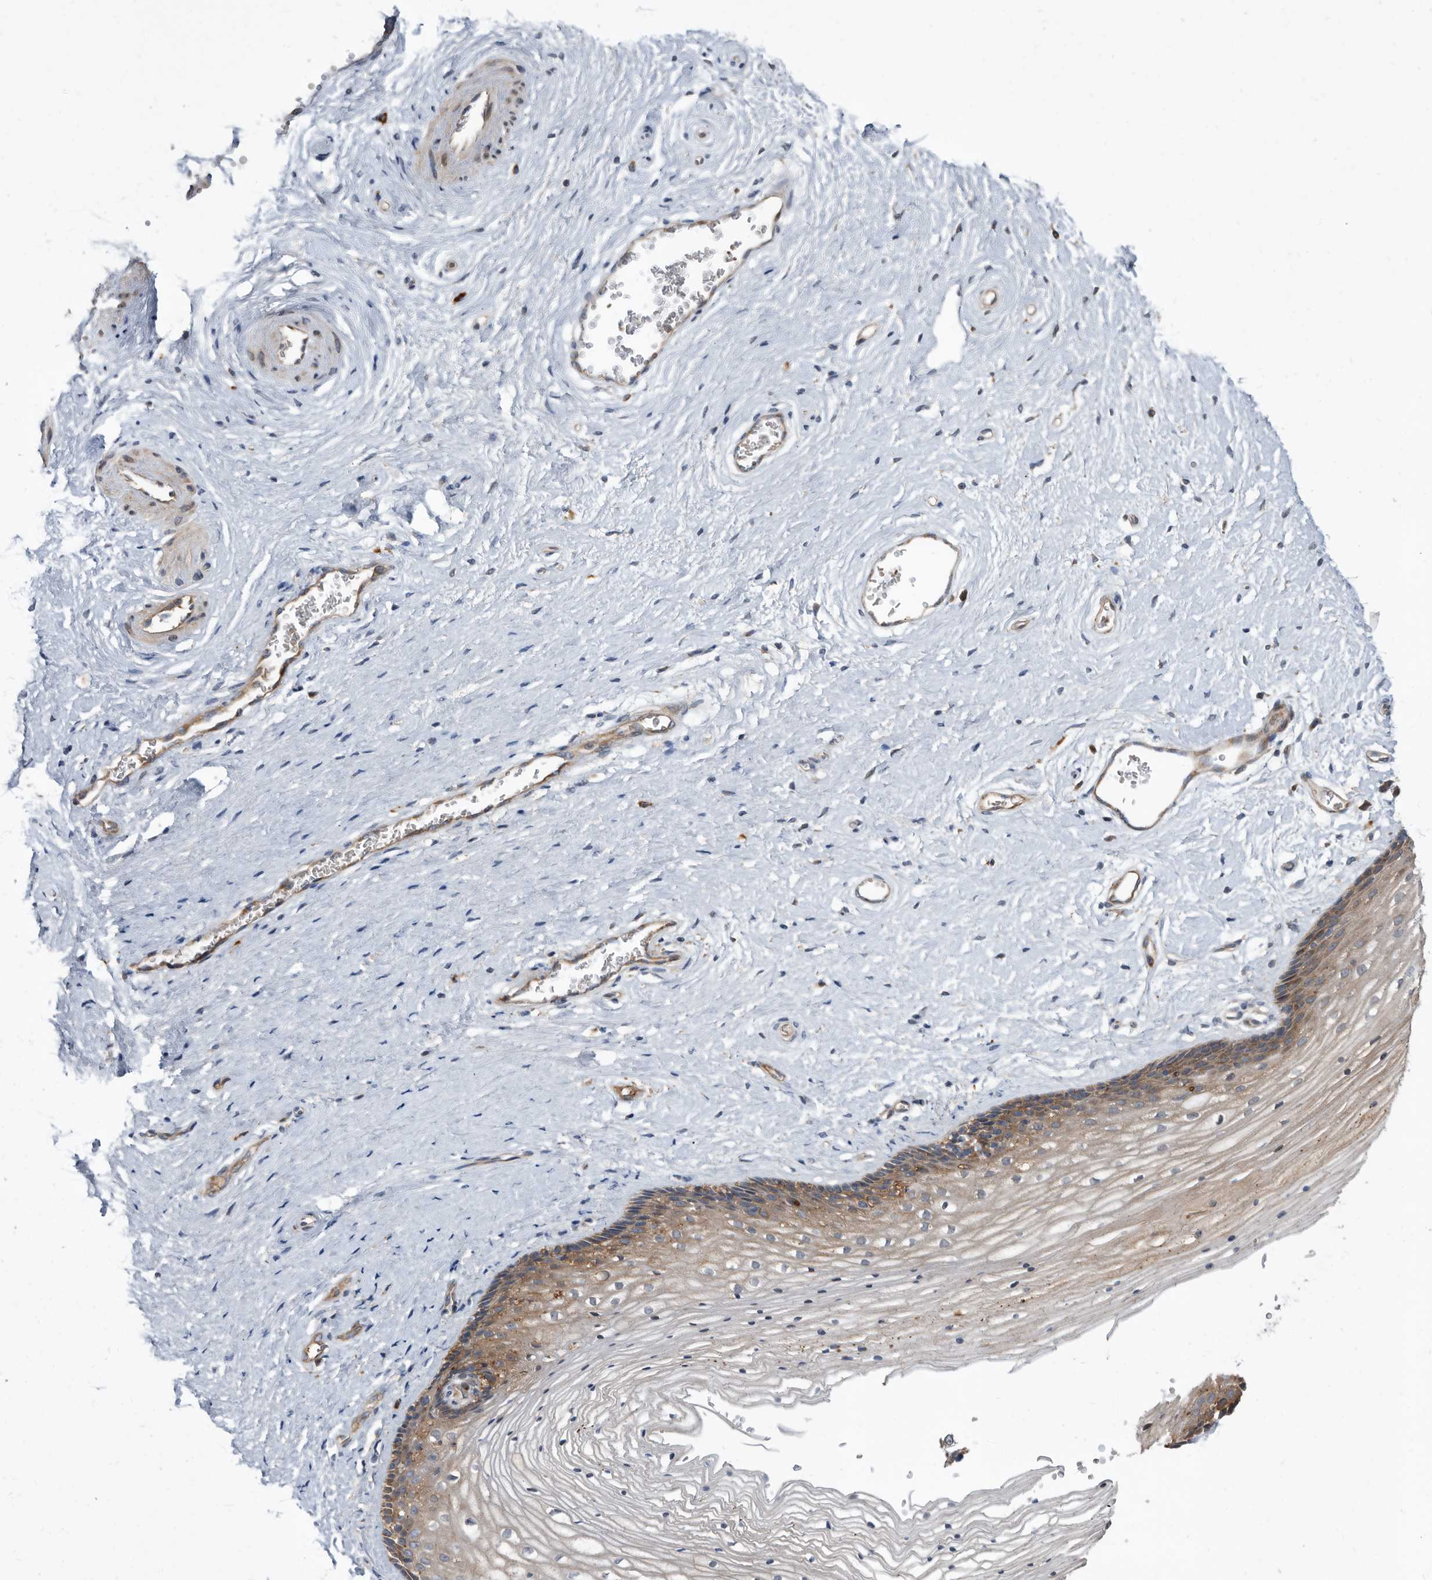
{"staining": {"intensity": "moderate", "quantity": "<25%", "location": "cytoplasmic/membranous"}, "tissue": "vagina", "cell_type": "Squamous epithelial cells", "image_type": "normal", "snomed": [{"axis": "morphology", "description": "Normal tissue, NOS"}, {"axis": "topography", "description": "Vagina"}], "caption": "Protein expression analysis of benign vagina demonstrates moderate cytoplasmic/membranous staining in approximately <25% of squamous epithelial cells. (DAB (3,3'-diaminobenzidine) = brown stain, brightfield microscopy at high magnification).", "gene": "APEH", "patient": {"sex": "female", "age": 46}}